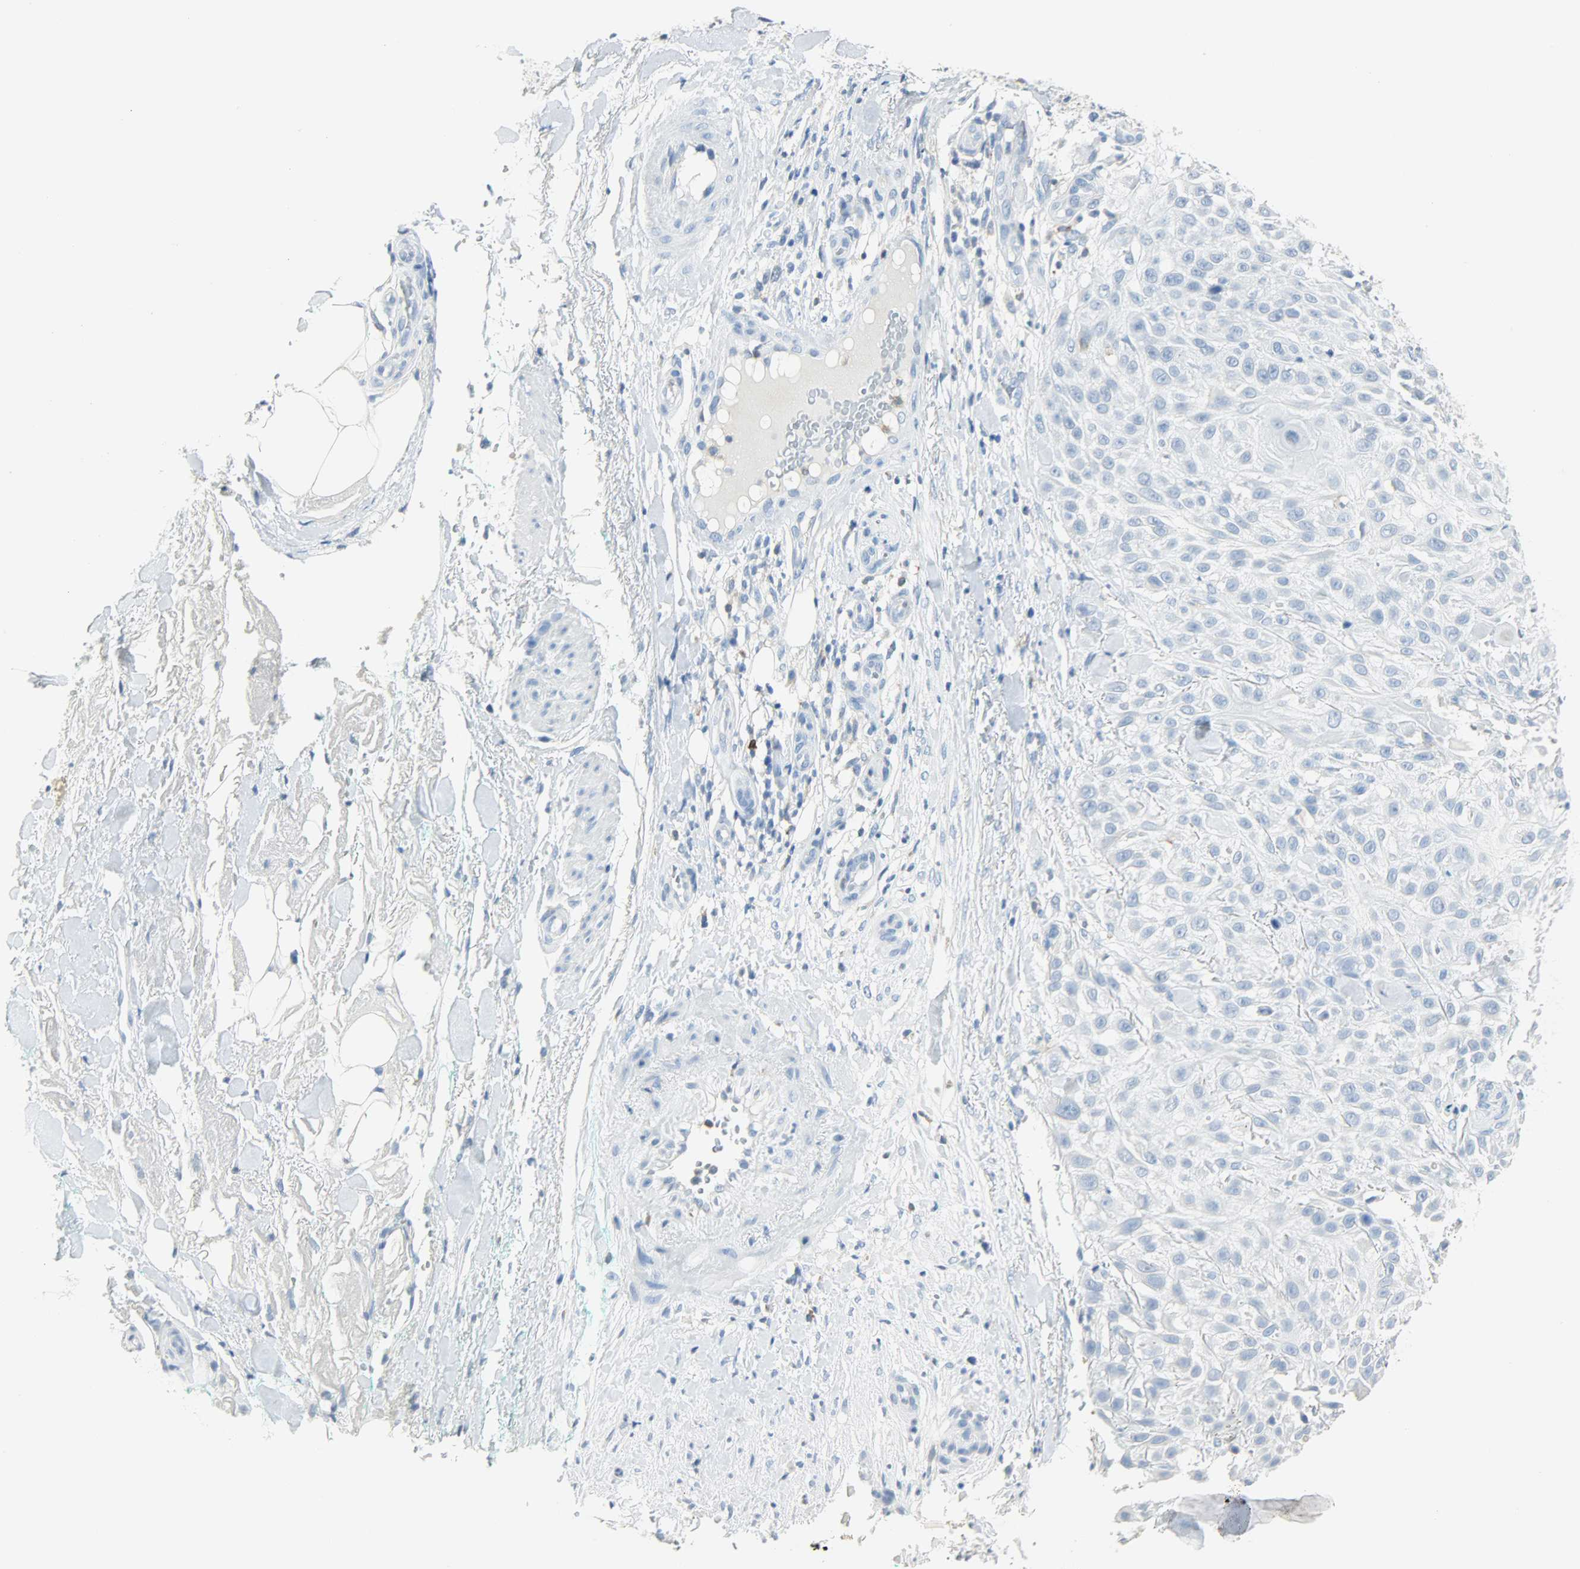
{"staining": {"intensity": "negative", "quantity": "none", "location": "none"}, "tissue": "skin cancer", "cell_type": "Tumor cells", "image_type": "cancer", "snomed": [{"axis": "morphology", "description": "Squamous cell carcinoma, NOS"}, {"axis": "topography", "description": "Skin"}], "caption": "Immunohistochemistry micrograph of human skin squamous cell carcinoma stained for a protein (brown), which displays no staining in tumor cells.", "gene": "PTPN6", "patient": {"sex": "female", "age": 42}}